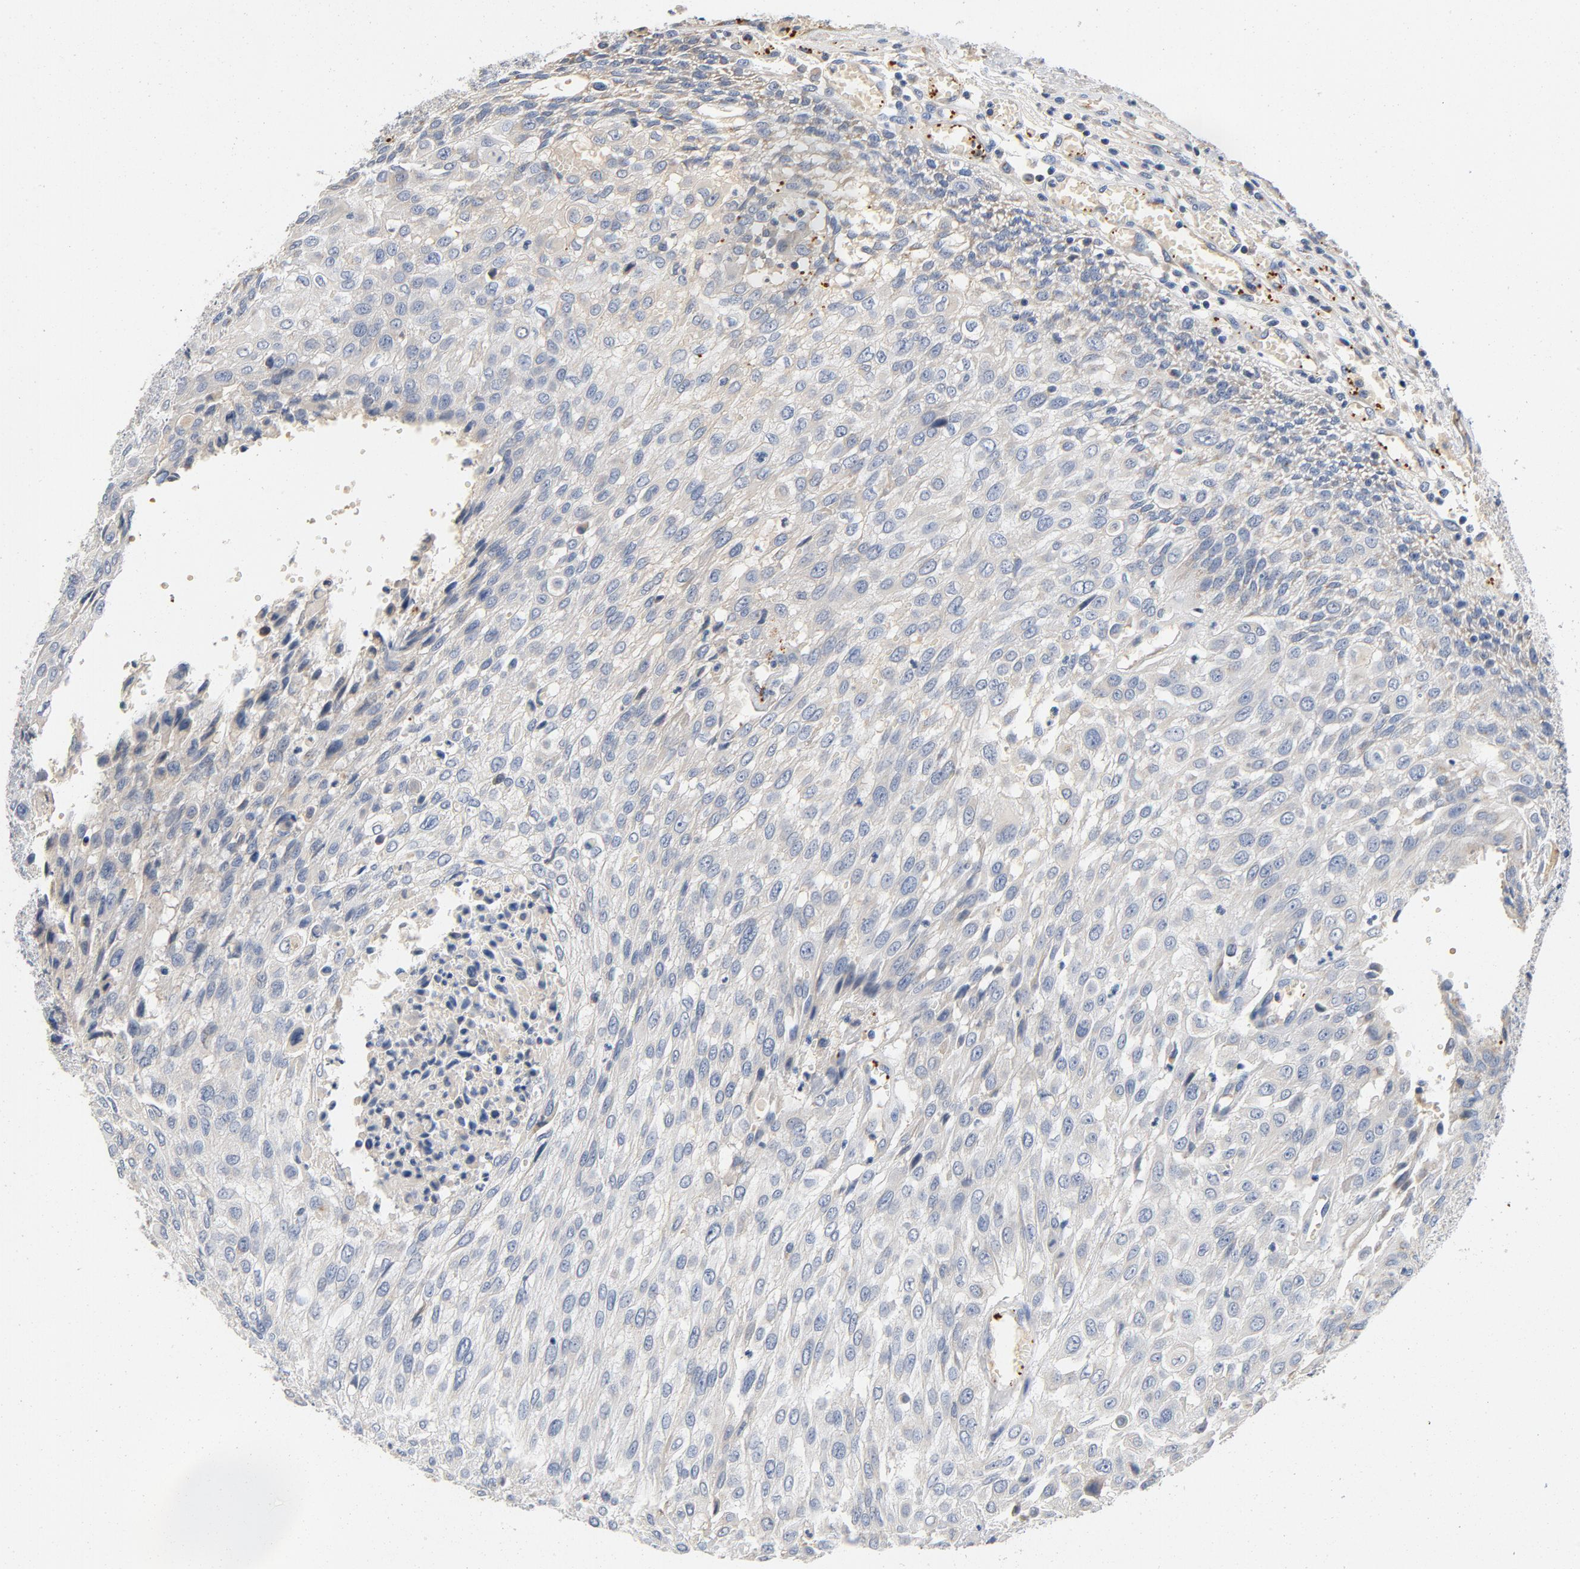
{"staining": {"intensity": "negative", "quantity": "none", "location": "none"}, "tissue": "urothelial cancer", "cell_type": "Tumor cells", "image_type": "cancer", "snomed": [{"axis": "morphology", "description": "Urothelial carcinoma, High grade"}, {"axis": "topography", "description": "Urinary bladder"}], "caption": "IHC histopathology image of urothelial carcinoma (high-grade) stained for a protein (brown), which exhibits no expression in tumor cells.", "gene": "LMAN2", "patient": {"sex": "male", "age": 57}}